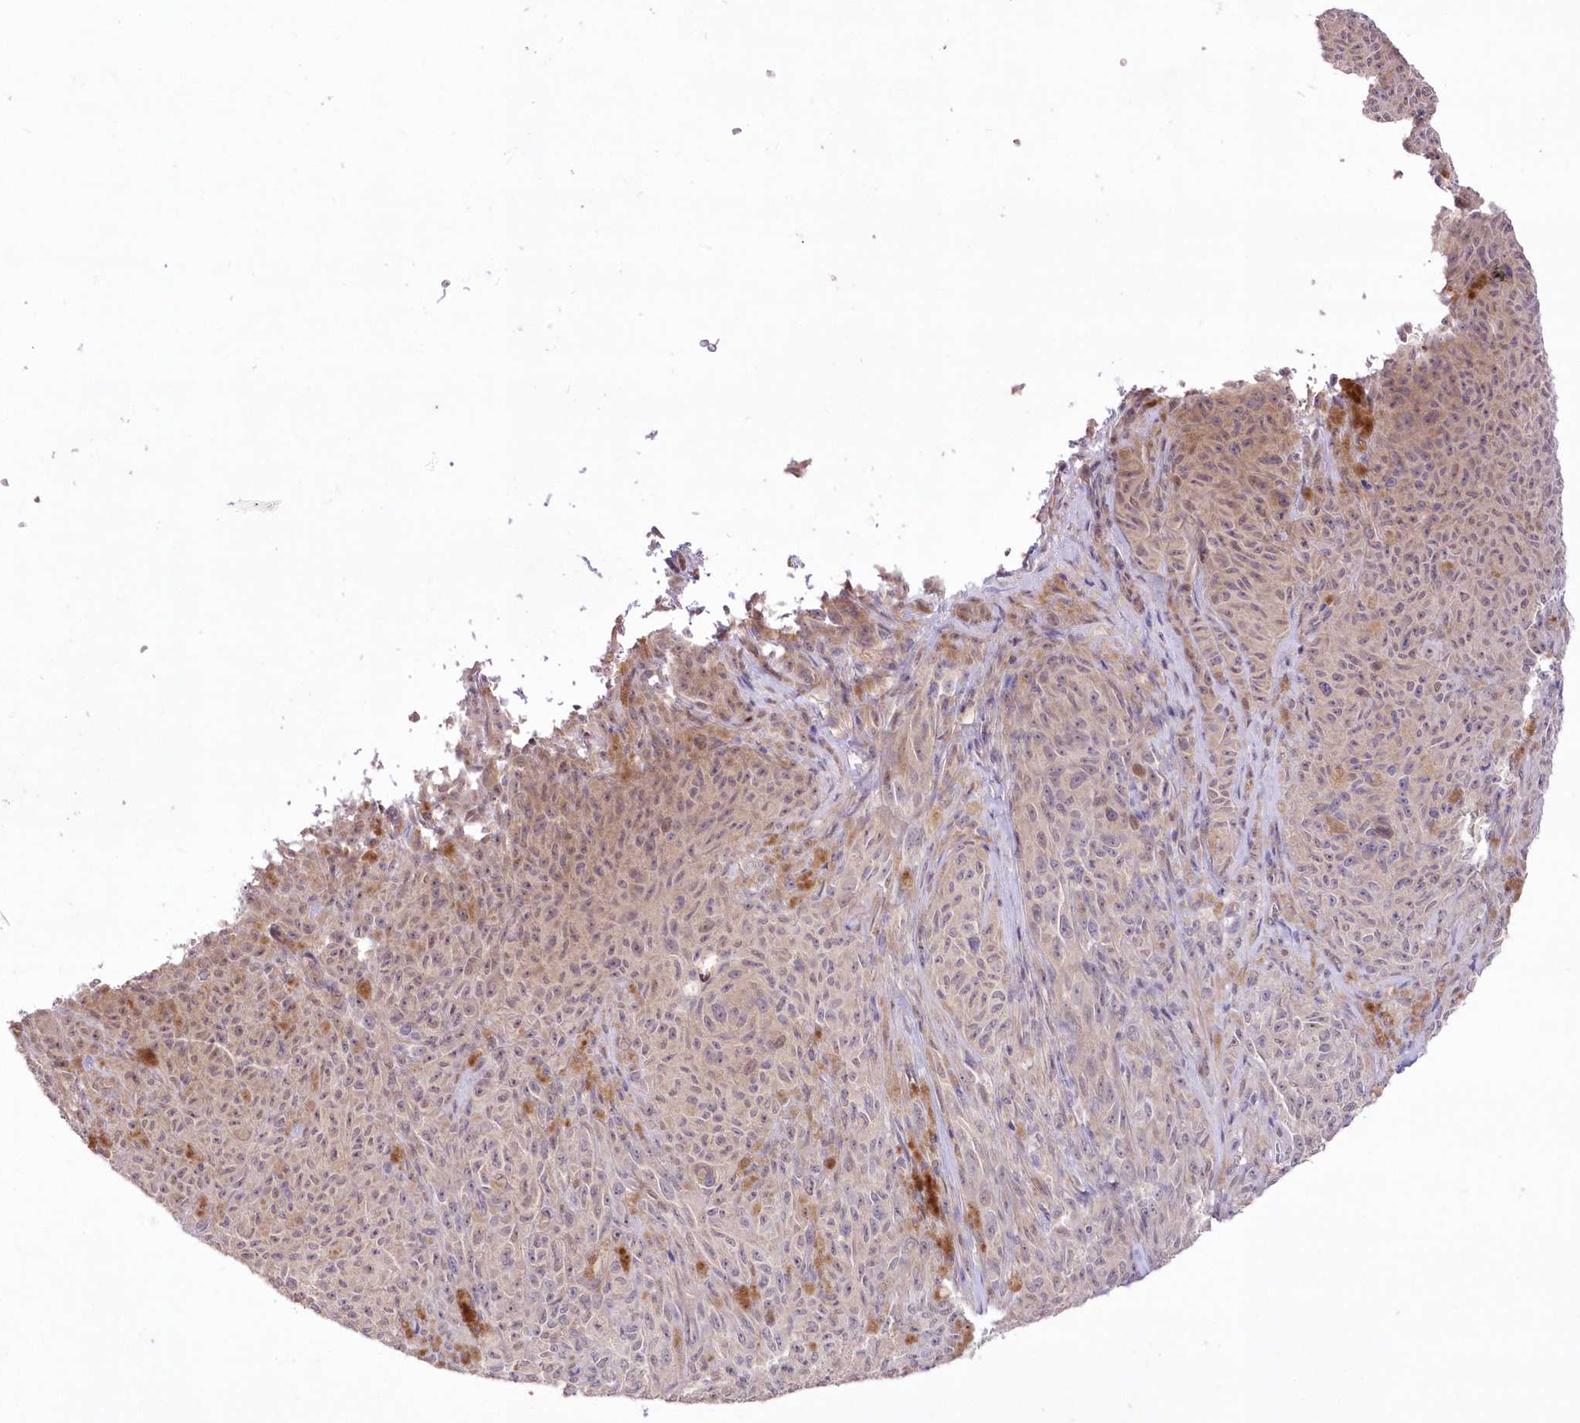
{"staining": {"intensity": "weak", "quantity": ">75%", "location": "cytoplasmic/membranous"}, "tissue": "melanoma", "cell_type": "Tumor cells", "image_type": "cancer", "snomed": [{"axis": "morphology", "description": "Malignant melanoma, NOS"}, {"axis": "topography", "description": "Skin"}], "caption": "Malignant melanoma stained with immunohistochemistry shows weak cytoplasmic/membranous expression in approximately >75% of tumor cells.", "gene": "FAM241B", "patient": {"sex": "female", "age": 82}}